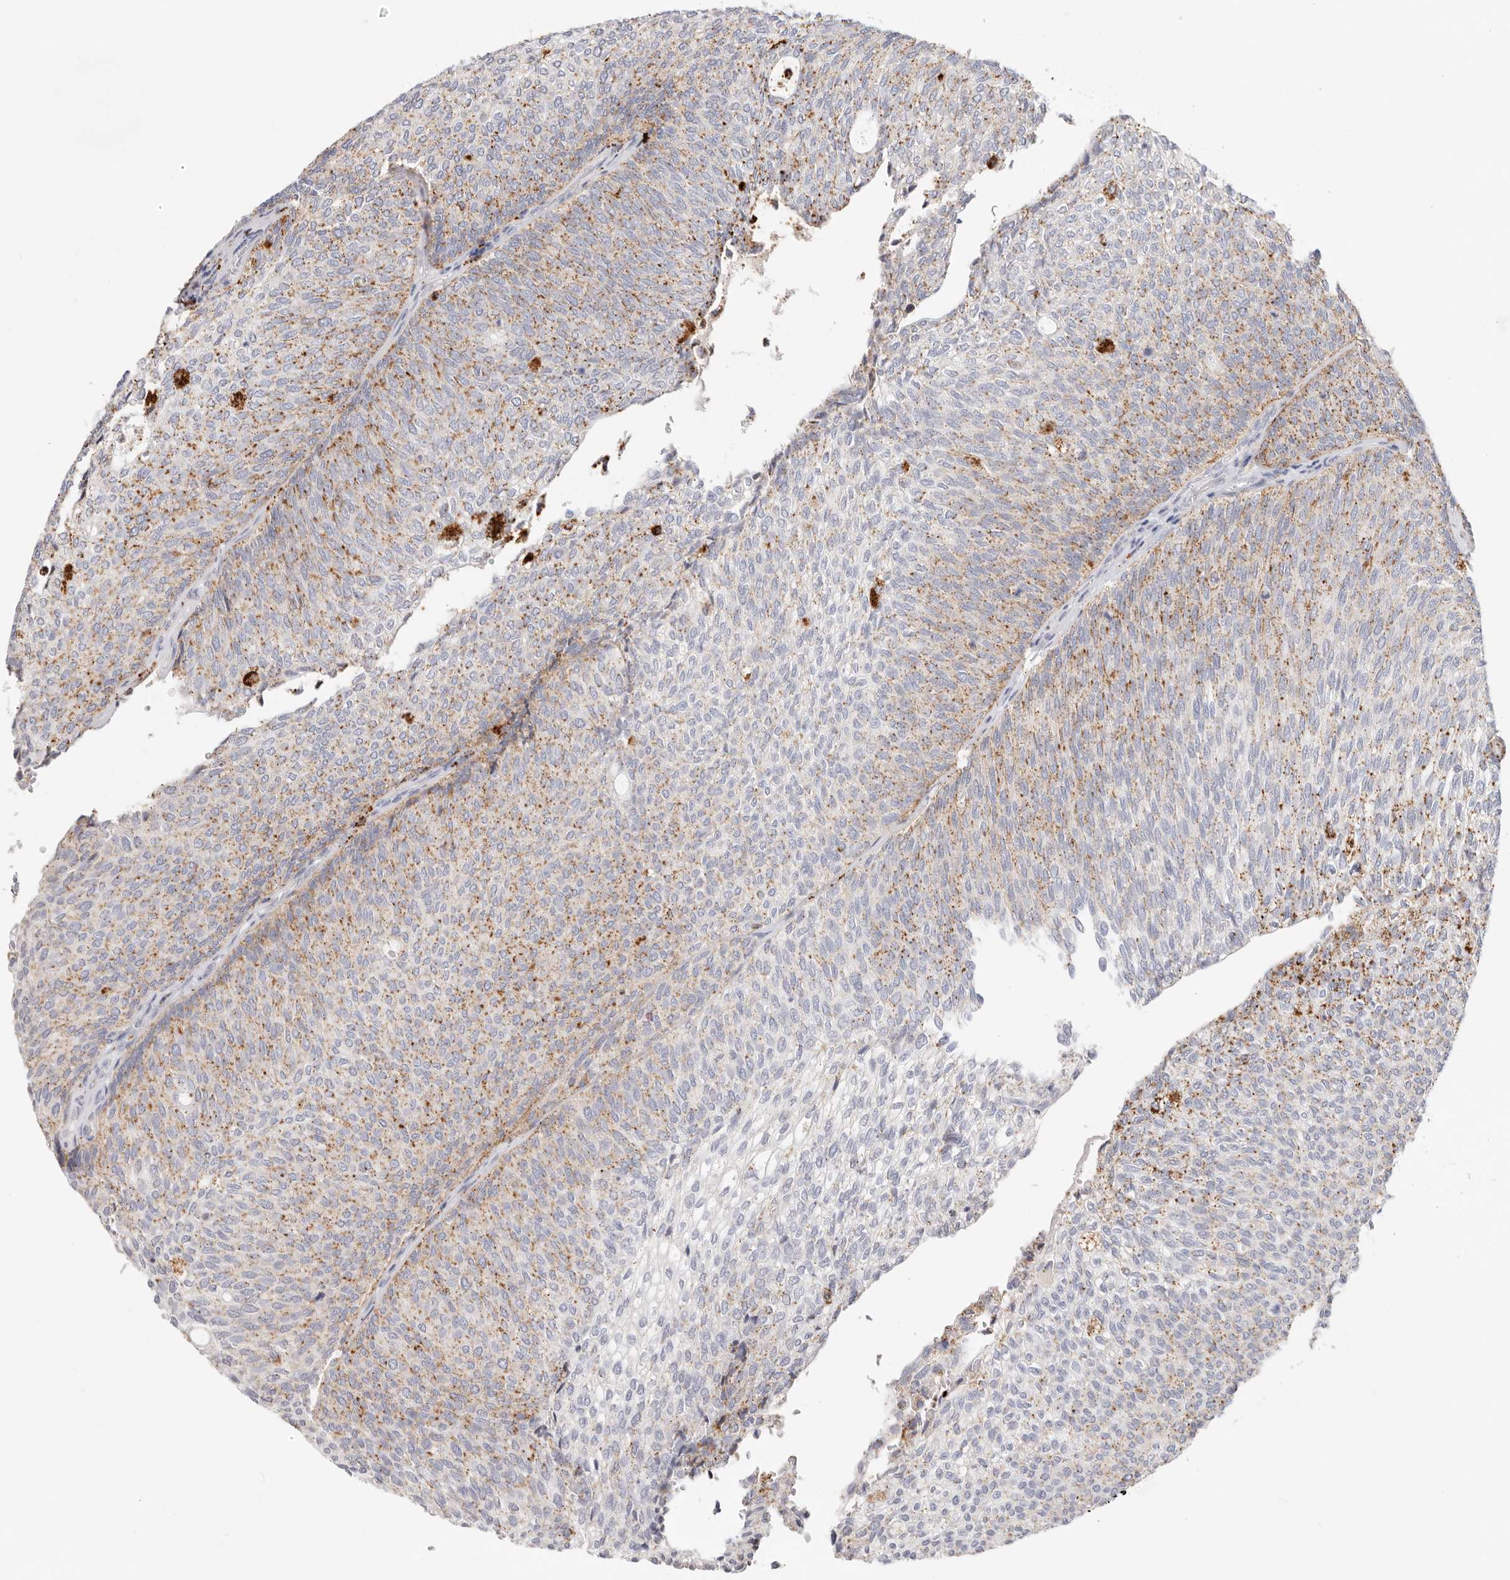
{"staining": {"intensity": "moderate", "quantity": "25%-75%", "location": "cytoplasmic/membranous"}, "tissue": "urothelial cancer", "cell_type": "Tumor cells", "image_type": "cancer", "snomed": [{"axis": "morphology", "description": "Urothelial carcinoma, Low grade"}, {"axis": "topography", "description": "Urinary bladder"}], "caption": "Immunohistochemistry (IHC) (DAB (3,3'-diaminobenzidine)) staining of urothelial carcinoma (low-grade) exhibits moderate cytoplasmic/membranous protein staining in about 25%-75% of tumor cells. Immunohistochemistry stains the protein of interest in brown and the nuclei are stained blue.", "gene": "STKLD1", "patient": {"sex": "female", "age": 79}}